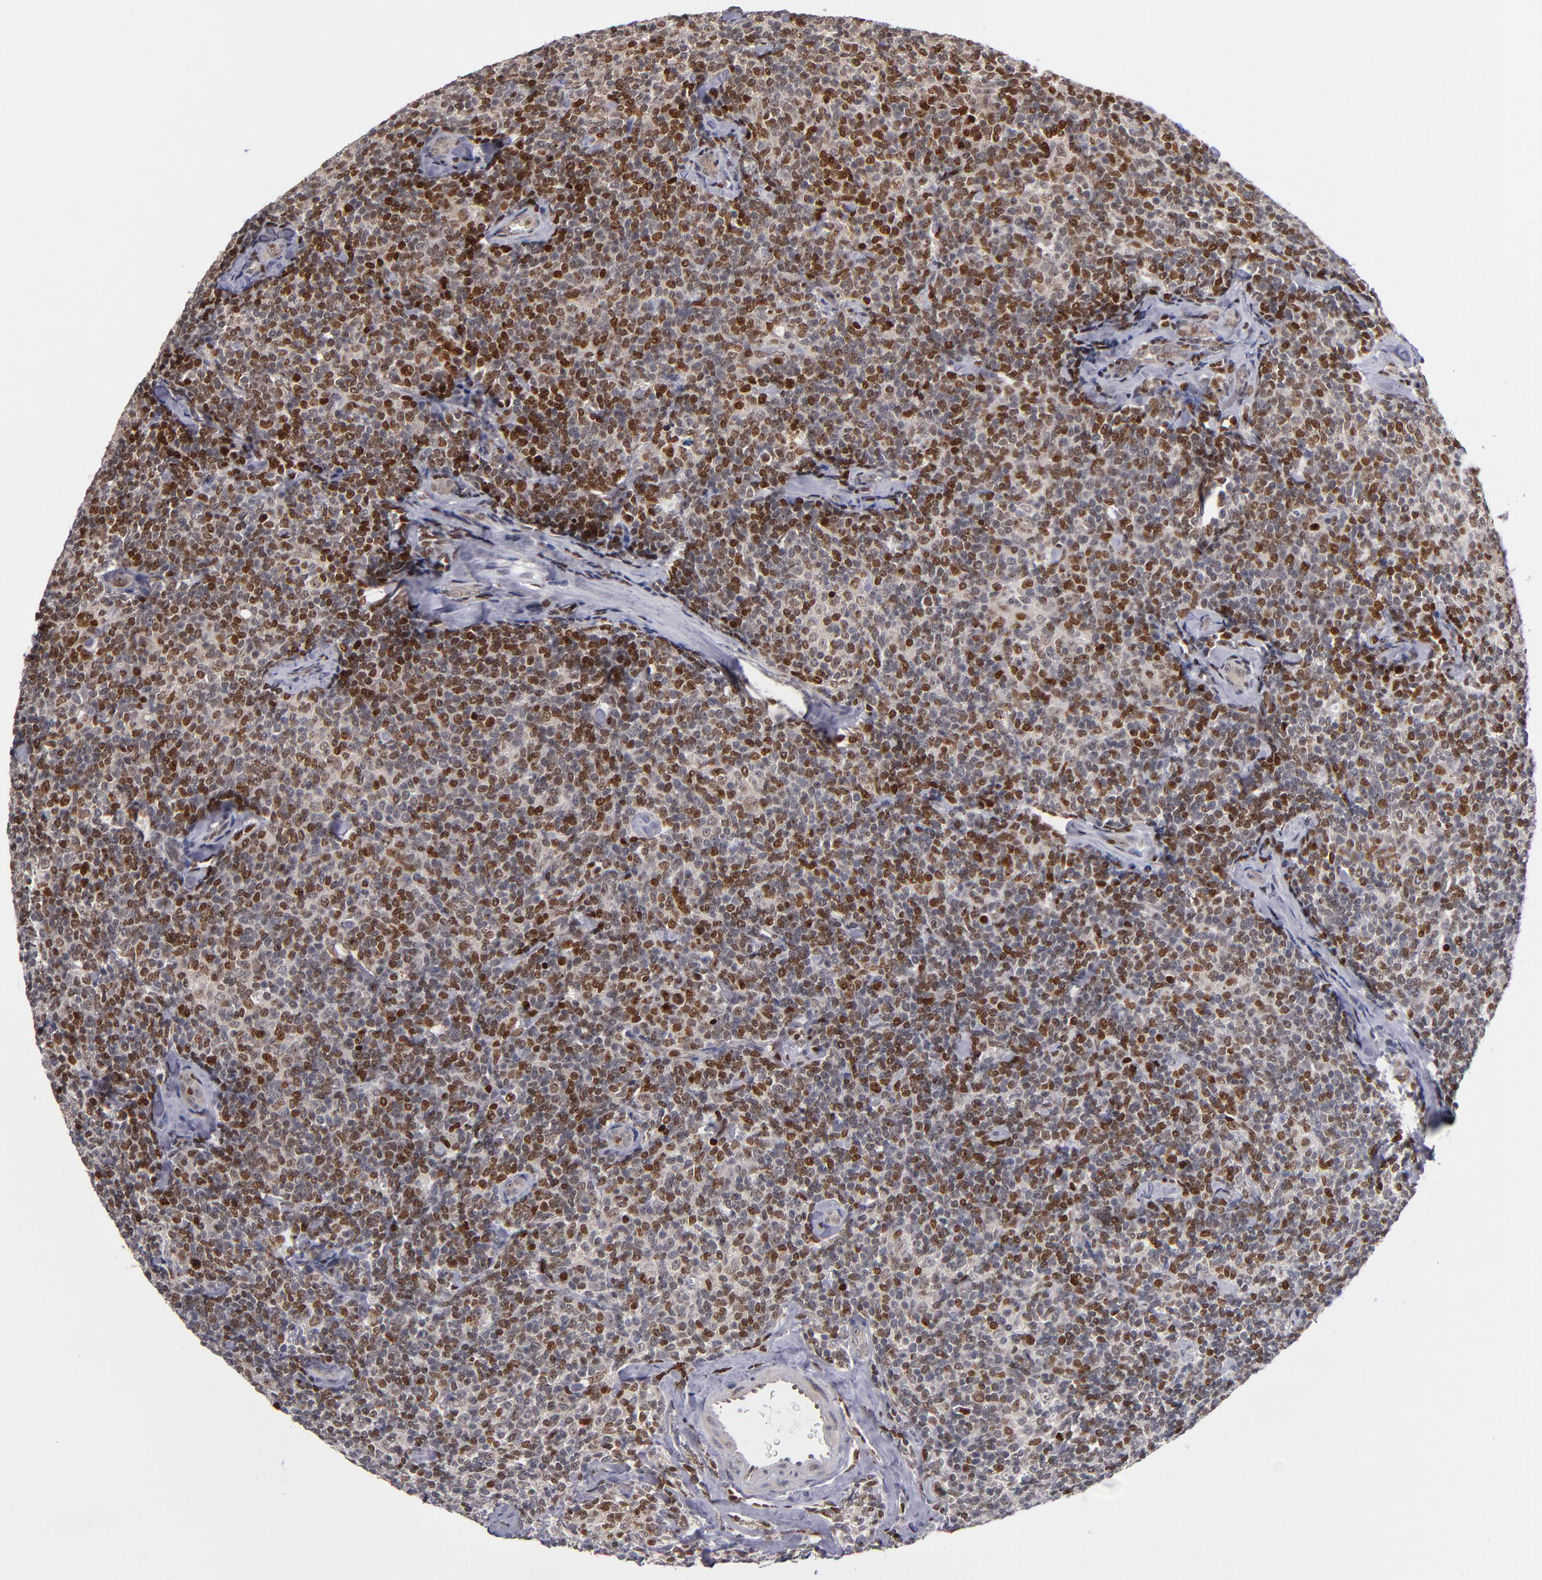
{"staining": {"intensity": "strong", "quantity": "25%-75%", "location": "nuclear"}, "tissue": "lymphoma", "cell_type": "Tumor cells", "image_type": "cancer", "snomed": [{"axis": "morphology", "description": "Malignant lymphoma, non-Hodgkin's type, Low grade"}, {"axis": "topography", "description": "Lymph node"}], "caption": "Brown immunohistochemical staining in low-grade malignant lymphoma, non-Hodgkin's type shows strong nuclear positivity in approximately 25%-75% of tumor cells. The staining was performed using DAB to visualize the protein expression in brown, while the nuclei were stained in blue with hematoxylin (Magnification: 20x).", "gene": "KDM6A", "patient": {"sex": "female", "age": 56}}